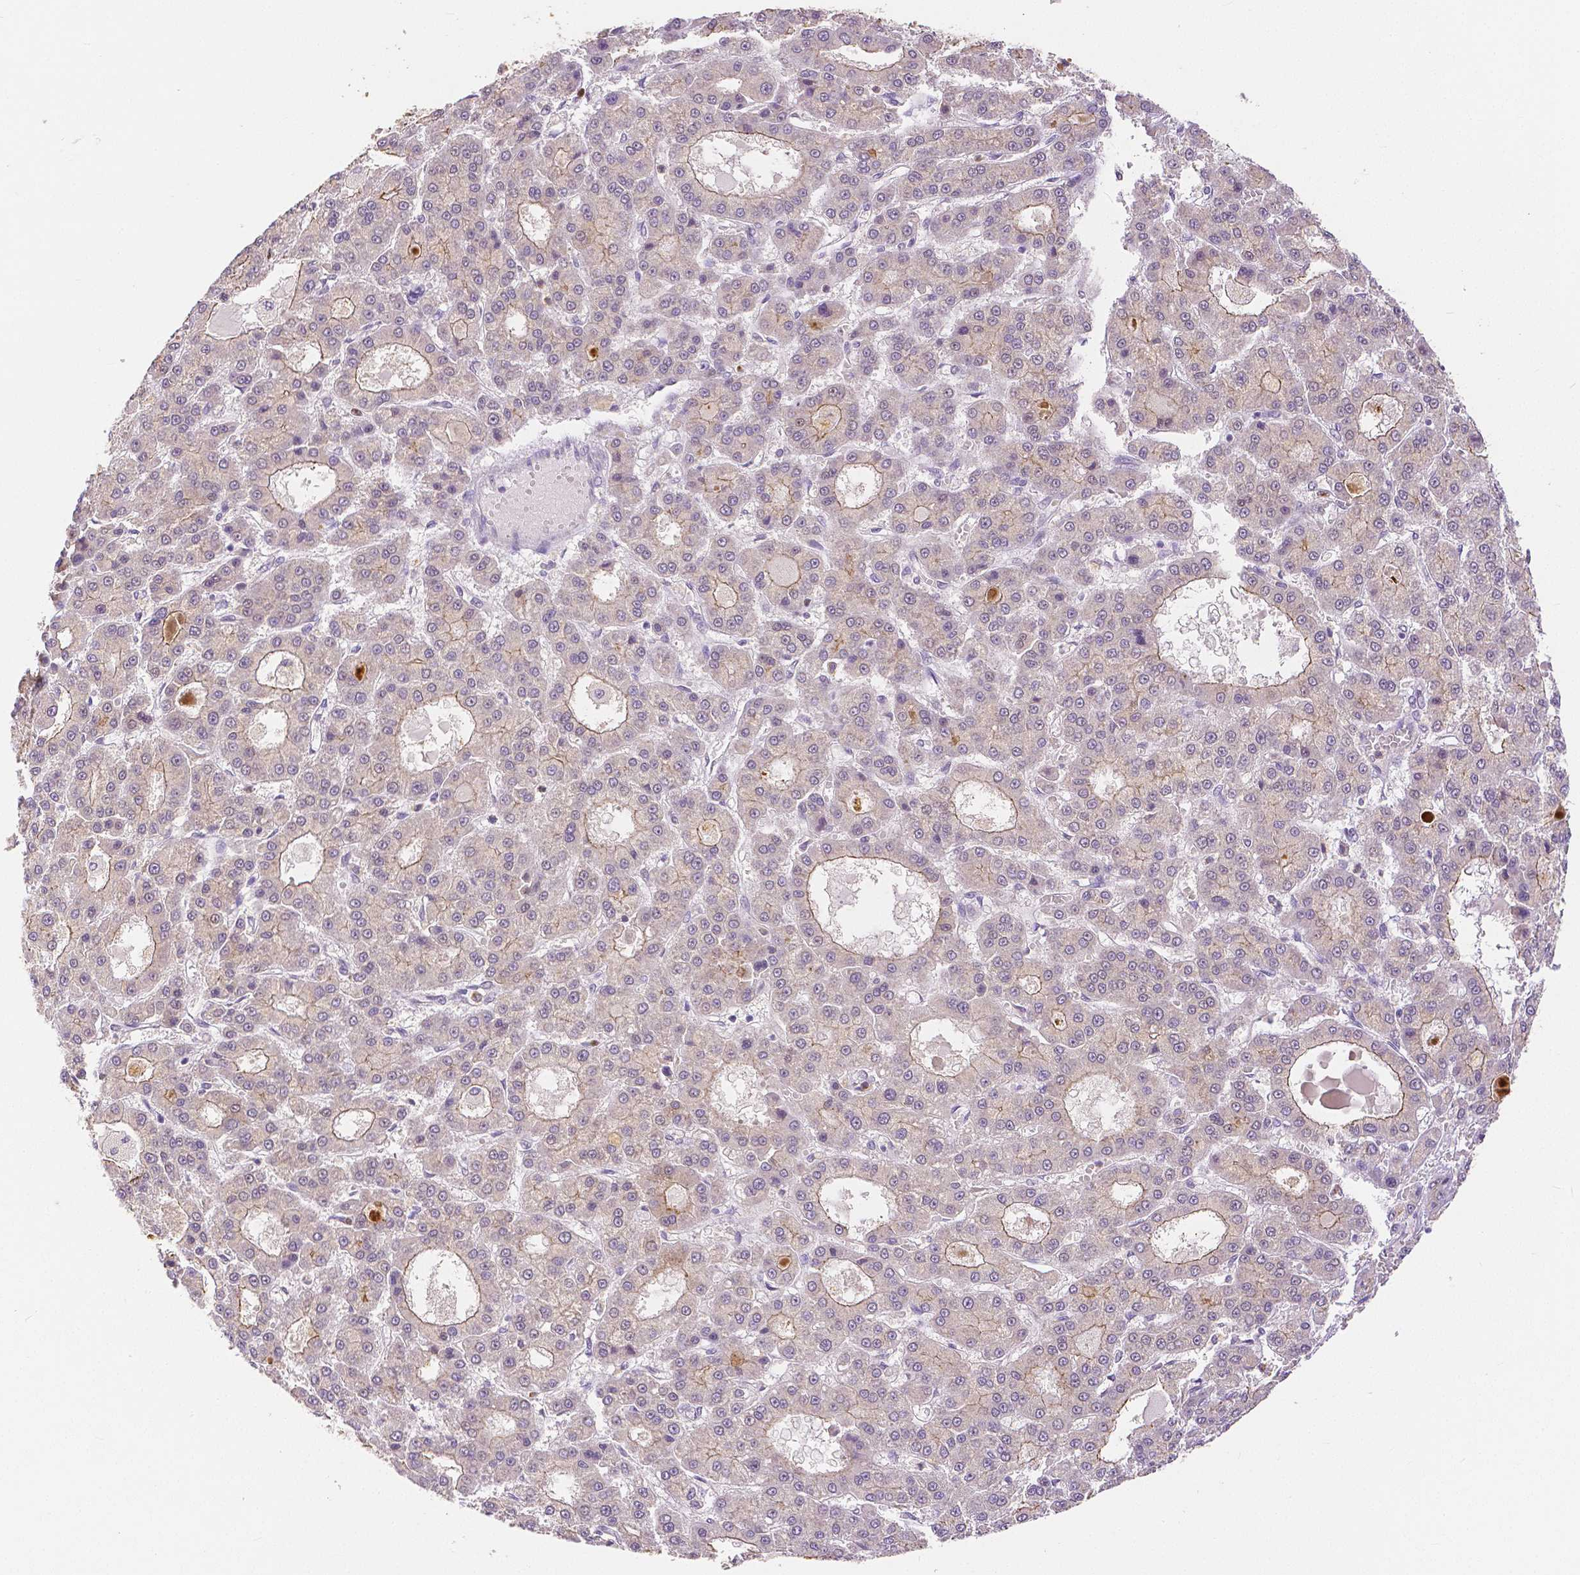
{"staining": {"intensity": "weak", "quantity": "<25%", "location": "cytoplasmic/membranous"}, "tissue": "liver cancer", "cell_type": "Tumor cells", "image_type": "cancer", "snomed": [{"axis": "morphology", "description": "Carcinoma, Hepatocellular, NOS"}, {"axis": "topography", "description": "Liver"}], "caption": "Tumor cells show no significant protein positivity in liver hepatocellular carcinoma.", "gene": "OCLN", "patient": {"sex": "male", "age": 70}}